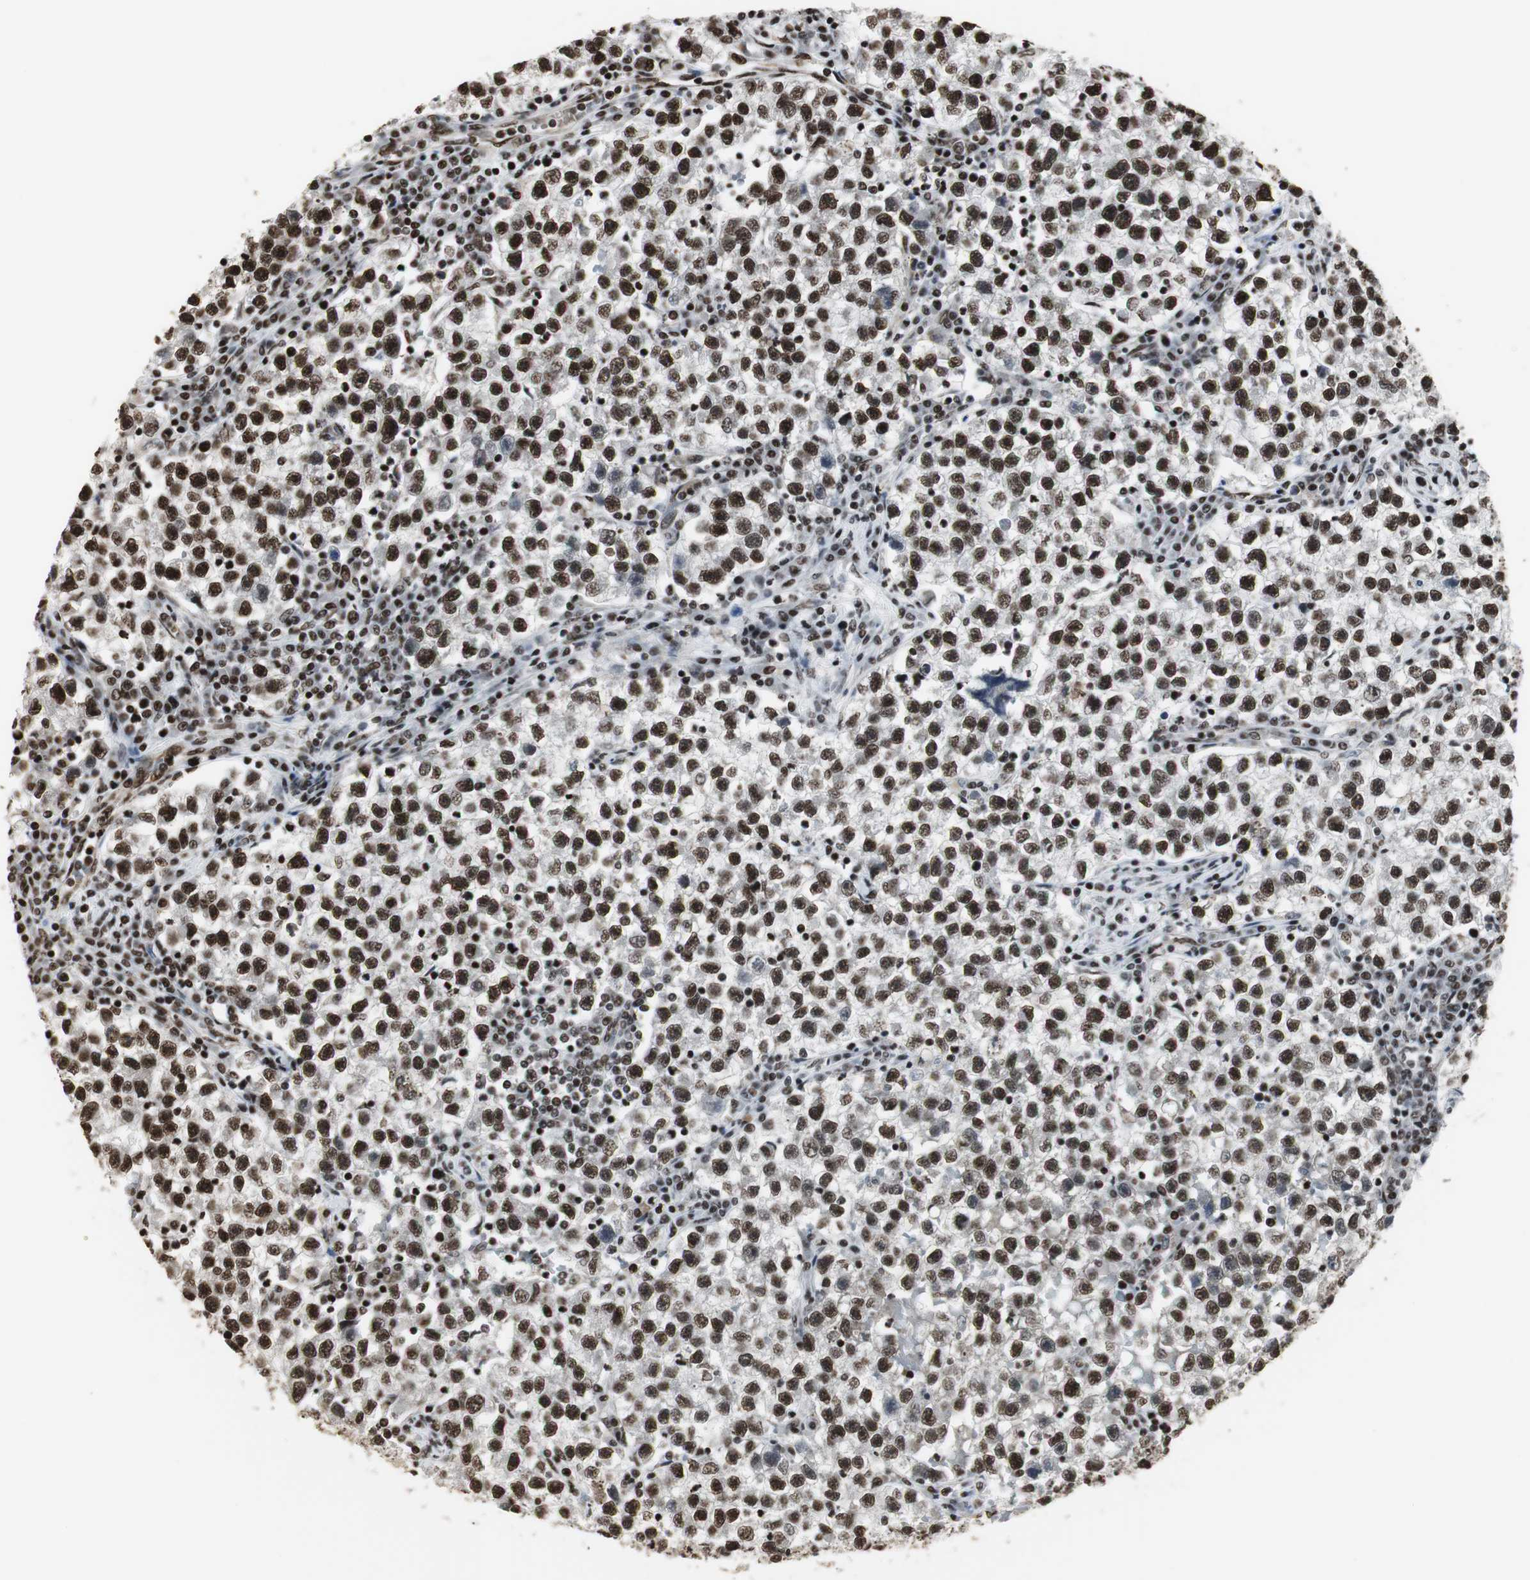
{"staining": {"intensity": "strong", "quantity": ">75%", "location": "nuclear"}, "tissue": "testis cancer", "cell_type": "Tumor cells", "image_type": "cancer", "snomed": [{"axis": "morphology", "description": "Seminoma, NOS"}, {"axis": "topography", "description": "Testis"}], "caption": "Testis cancer stained with immunohistochemistry shows strong nuclear expression in approximately >75% of tumor cells. (Stains: DAB in brown, nuclei in blue, Microscopy: brightfield microscopy at high magnification).", "gene": "PARN", "patient": {"sex": "male", "age": 22}}